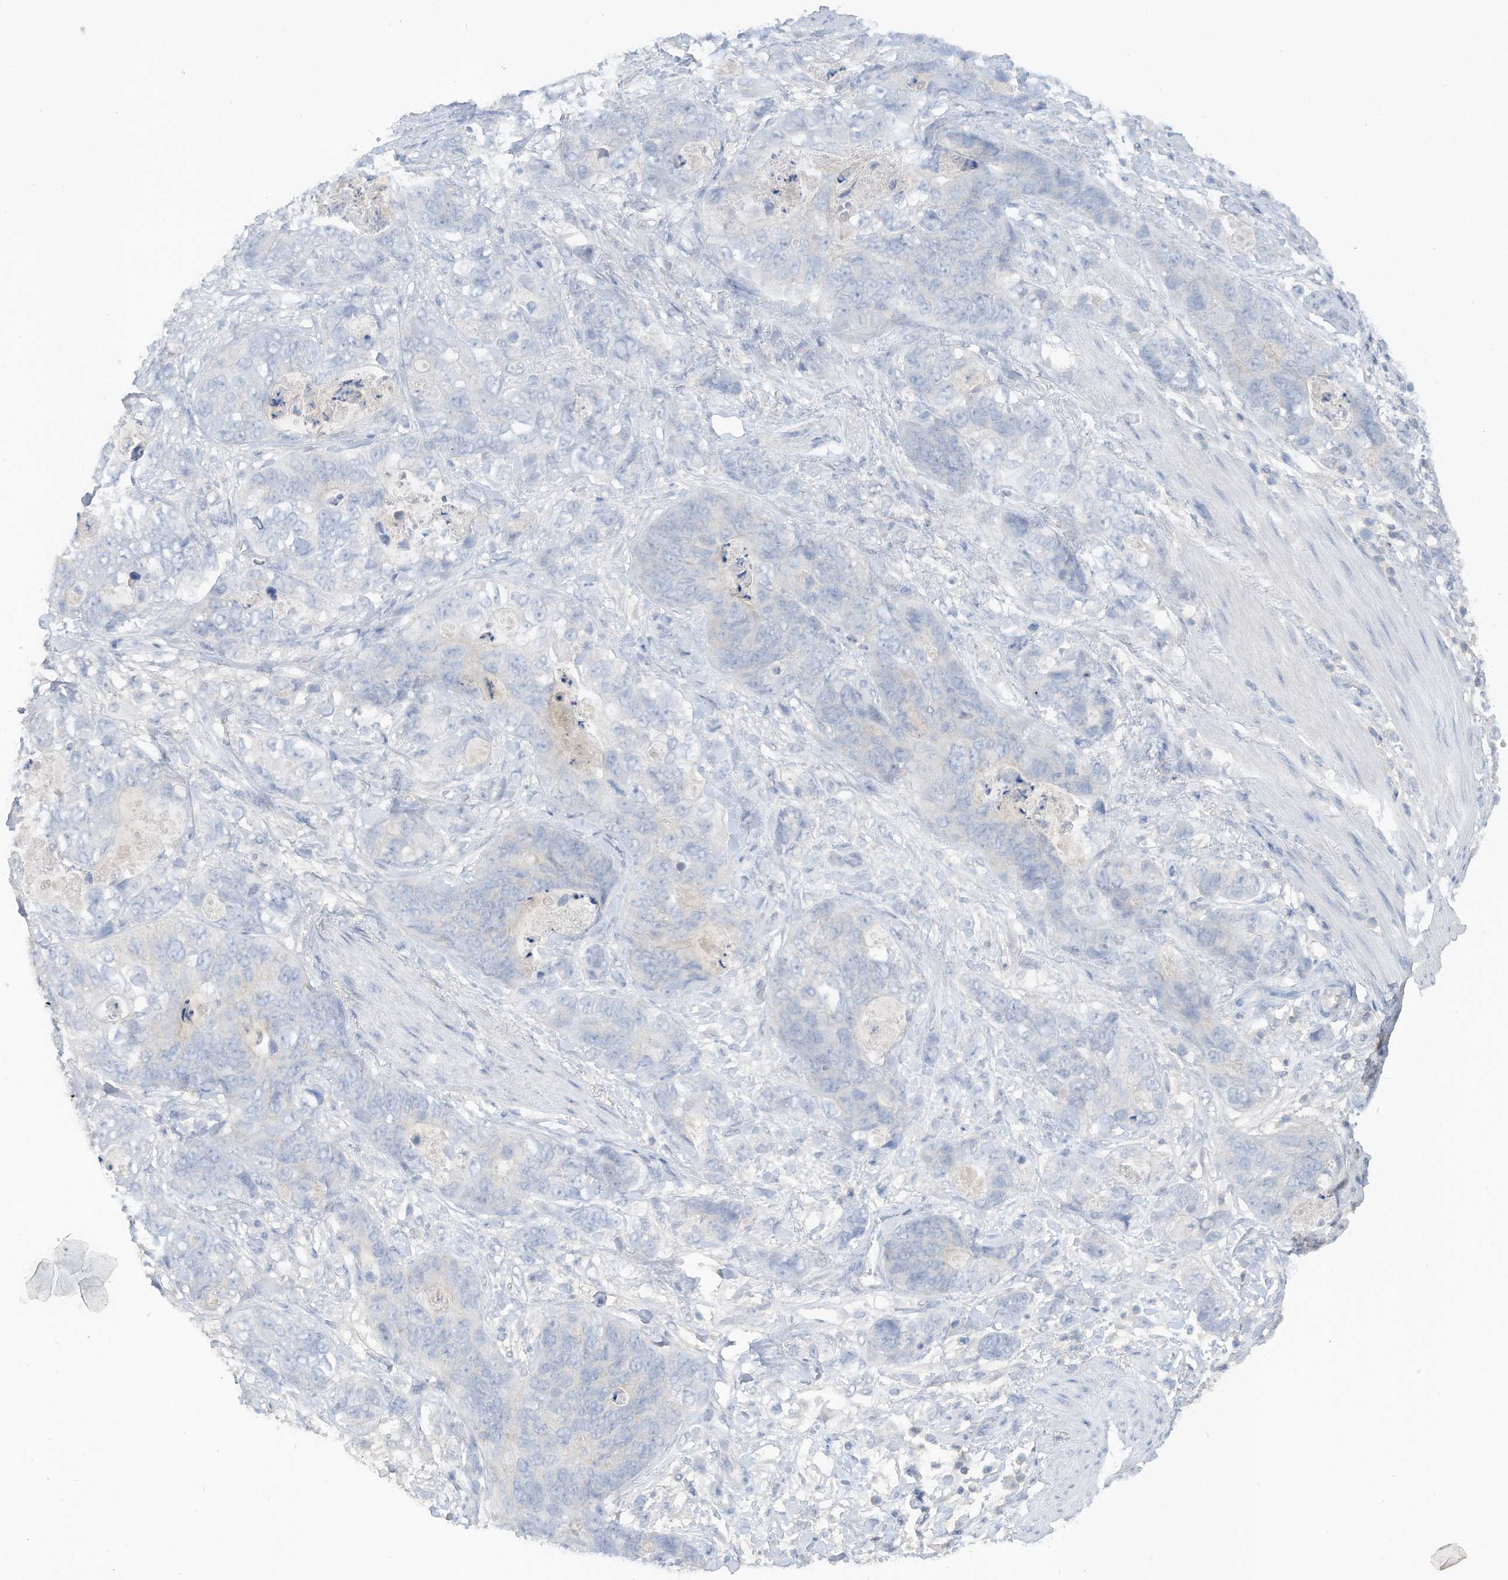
{"staining": {"intensity": "negative", "quantity": "none", "location": "none"}, "tissue": "stomach cancer", "cell_type": "Tumor cells", "image_type": "cancer", "snomed": [{"axis": "morphology", "description": "Normal tissue, NOS"}, {"axis": "morphology", "description": "Adenocarcinoma, NOS"}, {"axis": "topography", "description": "Stomach"}], "caption": "This is an immunohistochemistry (IHC) image of human stomach cancer. There is no positivity in tumor cells.", "gene": "HAS3", "patient": {"sex": "female", "age": 89}}